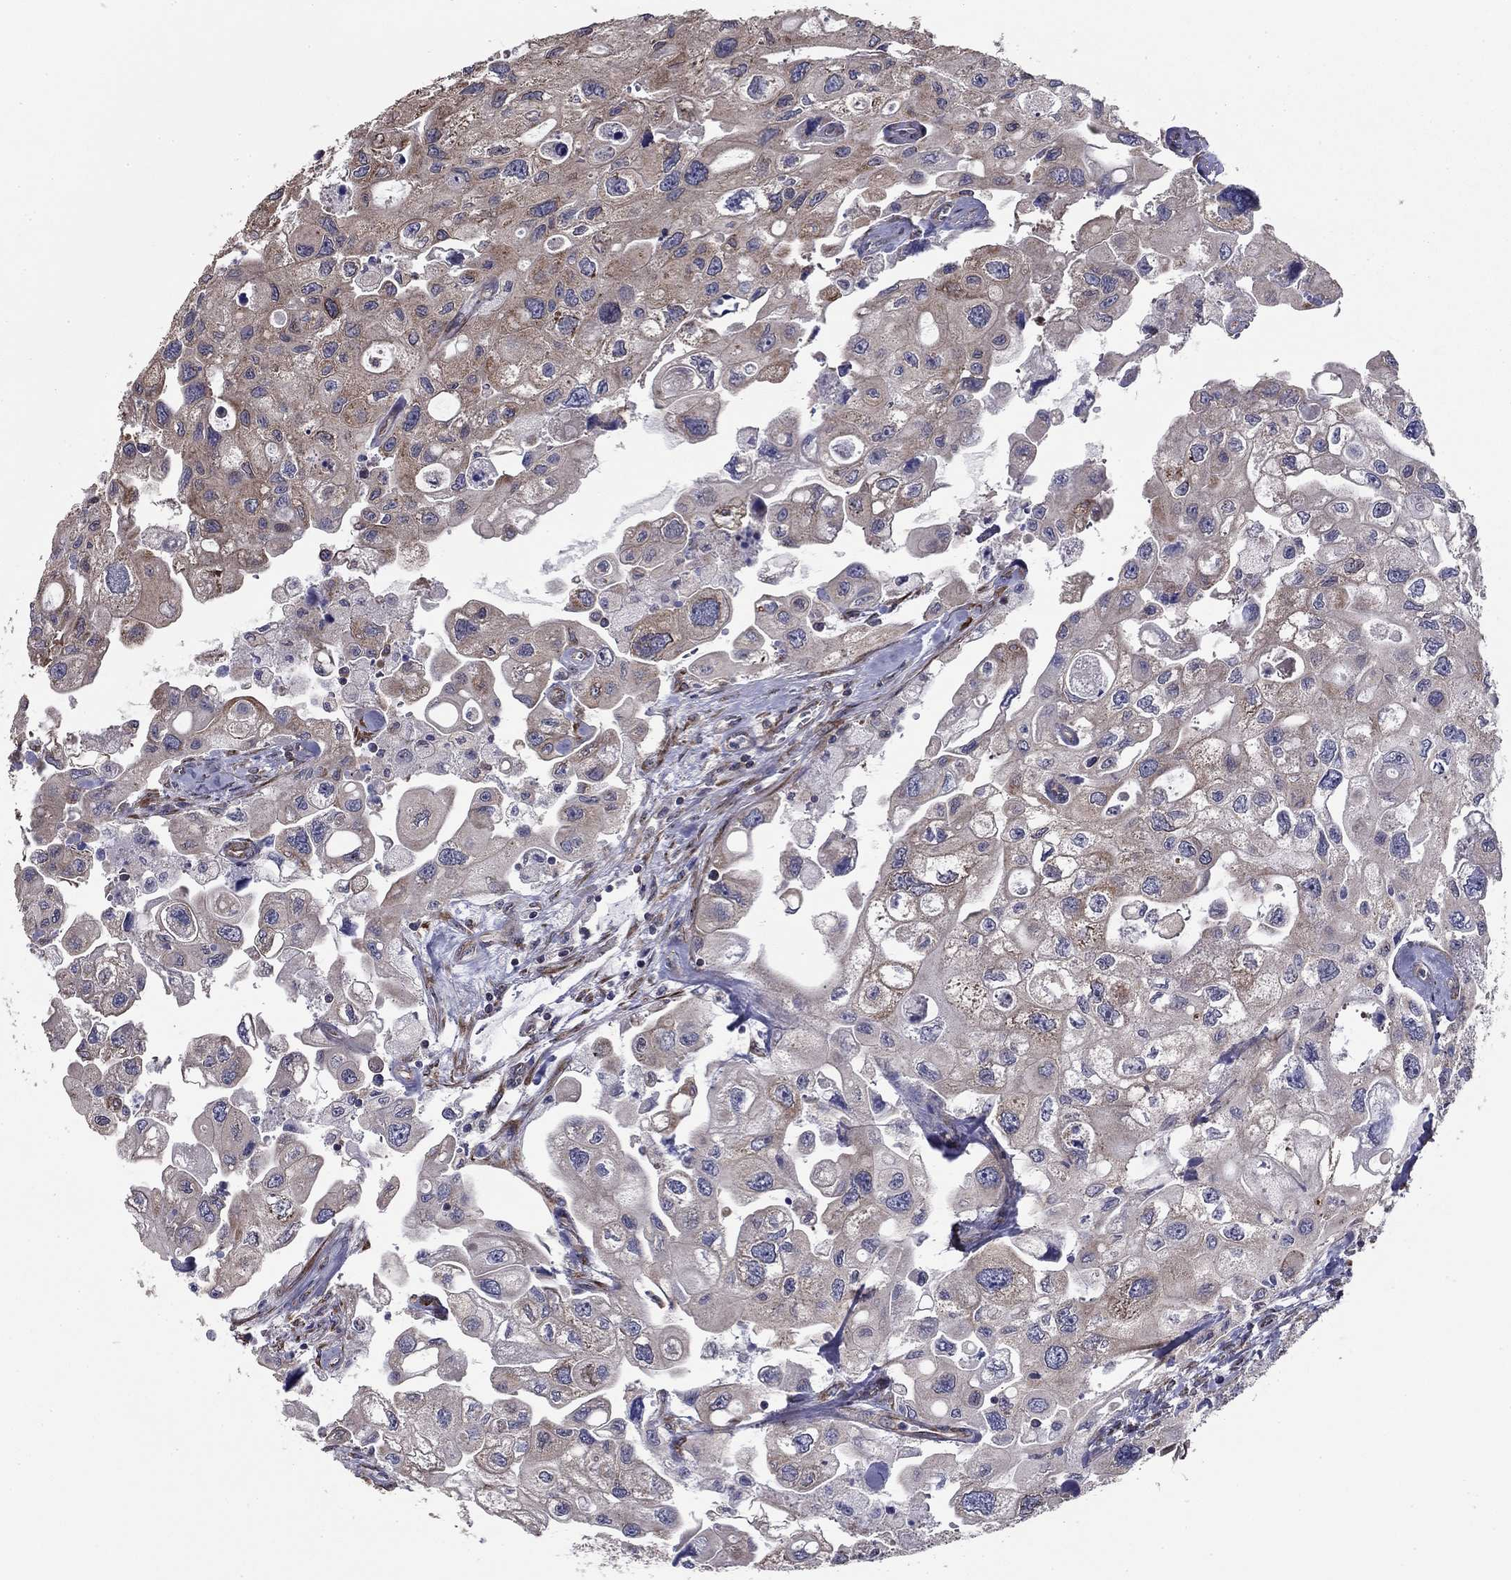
{"staining": {"intensity": "weak", "quantity": "<25%", "location": "cytoplasmic/membranous"}, "tissue": "urothelial cancer", "cell_type": "Tumor cells", "image_type": "cancer", "snomed": [{"axis": "morphology", "description": "Urothelial carcinoma, High grade"}, {"axis": "topography", "description": "Urinary bladder"}], "caption": "Tumor cells show no significant protein positivity in high-grade urothelial carcinoma.", "gene": "NKIRAS1", "patient": {"sex": "male", "age": 59}}